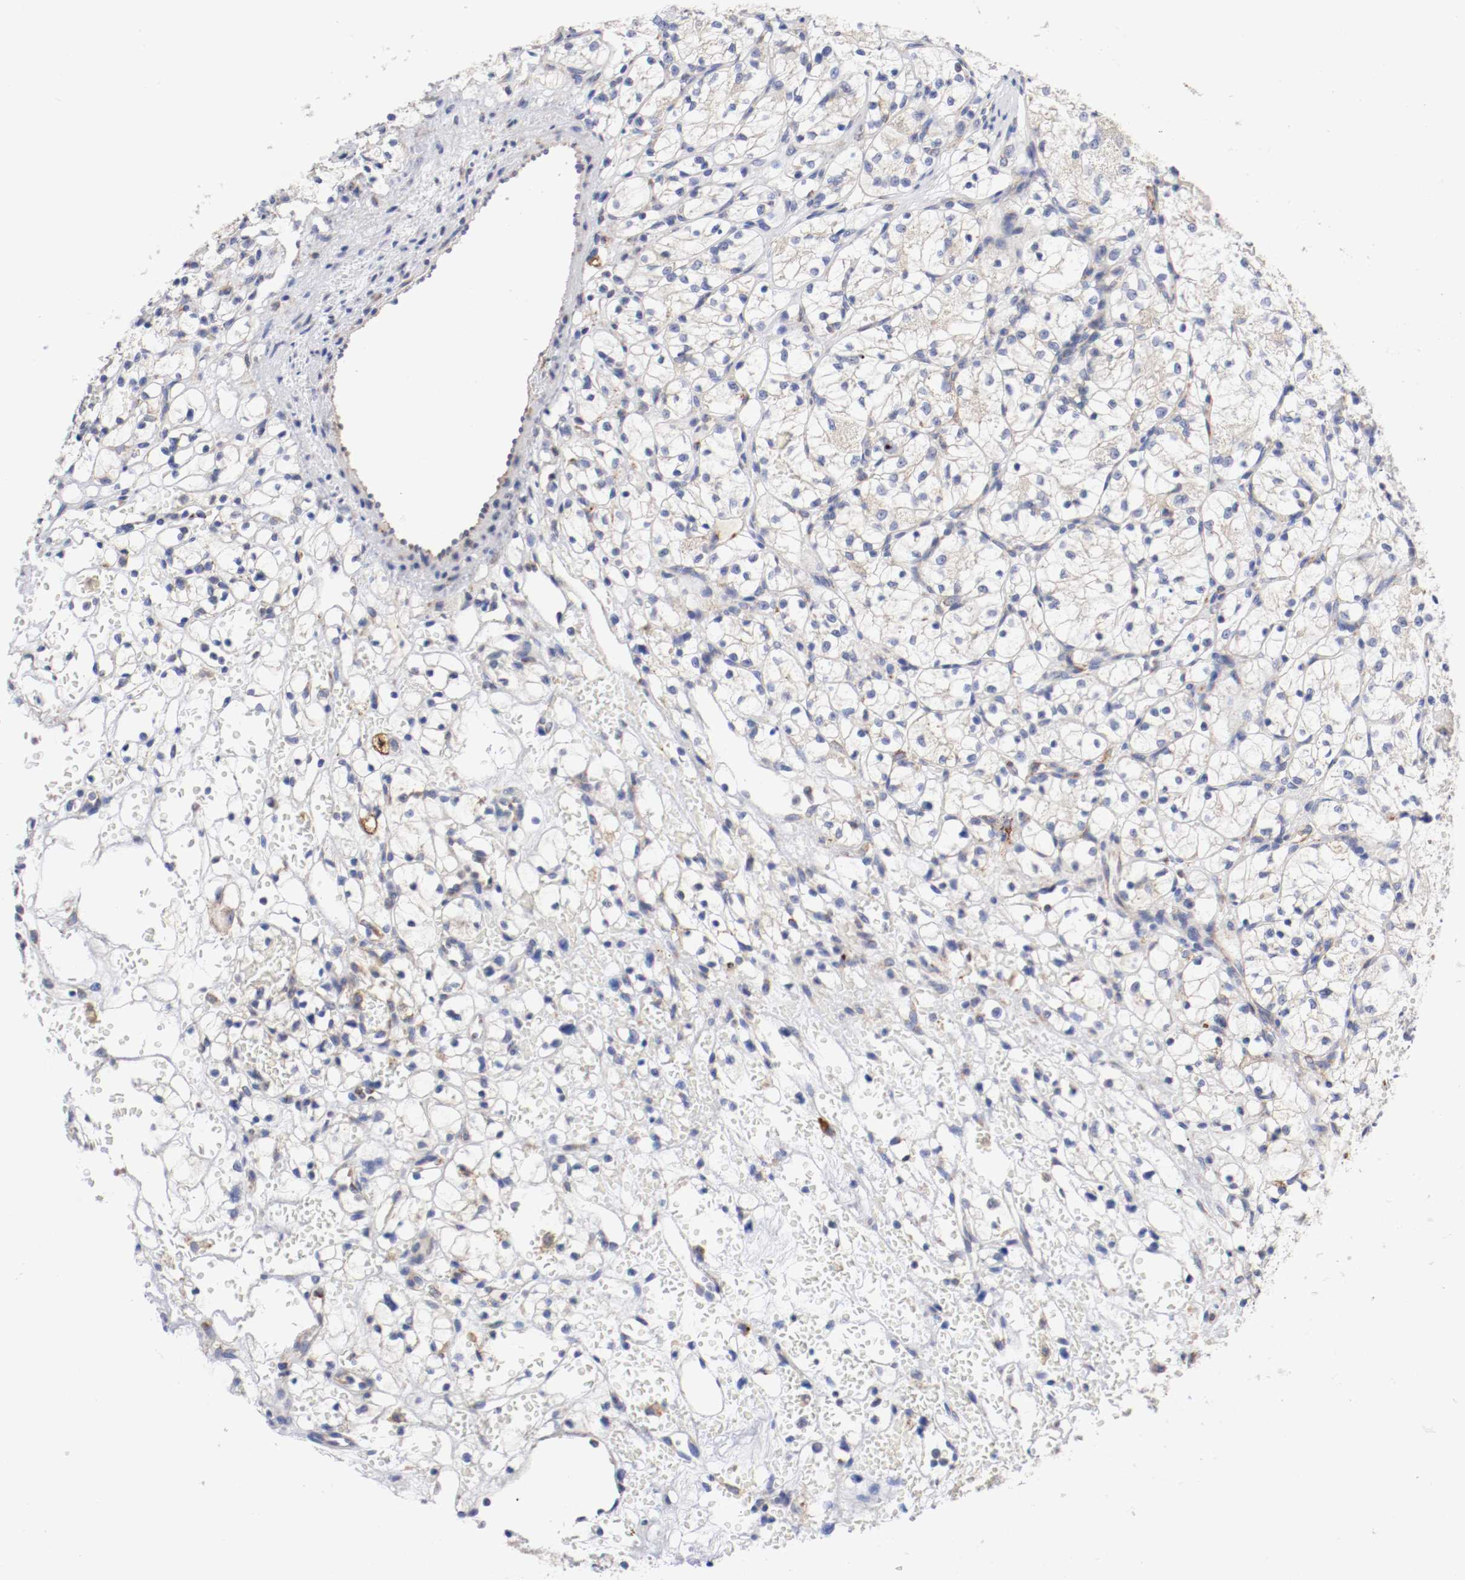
{"staining": {"intensity": "weak", "quantity": "<25%", "location": "cytoplasmic/membranous"}, "tissue": "renal cancer", "cell_type": "Tumor cells", "image_type": "cancer", "snomed": [{"axis": "morphology", "description": "Adenocarcinoma, NOS"}, {"axis": "topography", "description": "Kidney"}], "caption": "Micrograph shows no significant protein staining in tumor cells of renal cancer (adenocarcinoma). (DAB immunohistochemistry (IHC), high magnification).", "gene": "TRAF2", "patient": {"sex": "female", "age": 60}}